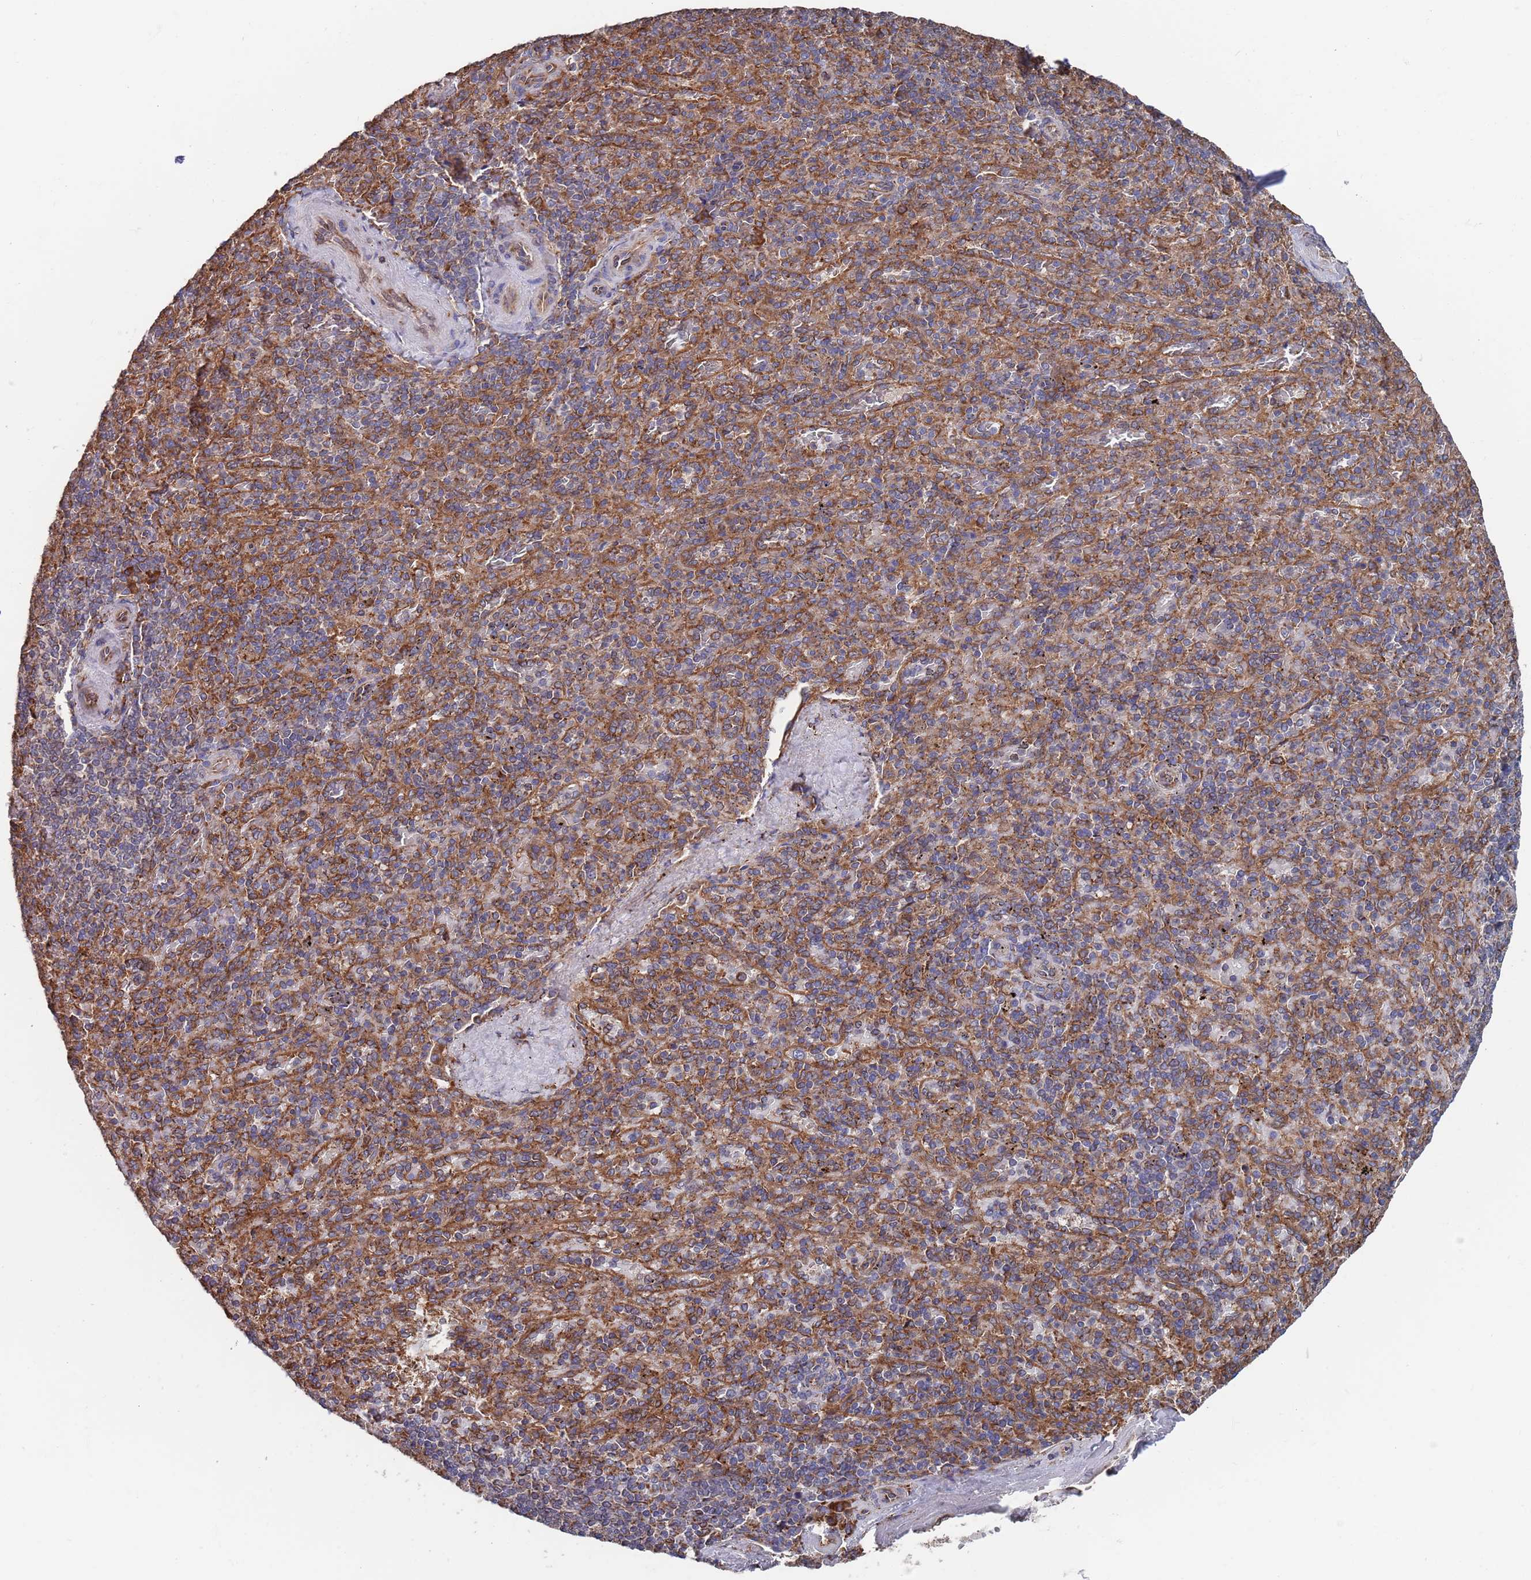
{"staining": {"intensity": "moderate", "quantity": "25%-75%", "location": "cytoplasmic/membranous"}, "tissue": "spleen", "cell_type": "Cells in red pulp", "image_type": "normal", "snomed": [{"axis": "morphology", "description": "Normal tissue, NOS"}, {"axis": "topography", "description": "Spleen"}], "caption": "Spleen was stained to show a protein in brown. There is medium levels of moderate cytoplasmic/membranous expression in about 25%-75% of cells in red pulp. The staining was performed using DAB (3,3'-diaminobenzidine), with brown indicating positive protein expression. Nuclei are stained blue with hematoxylin.", "gene": "GID8", "patient": {"sex": "male", "age": 82}}